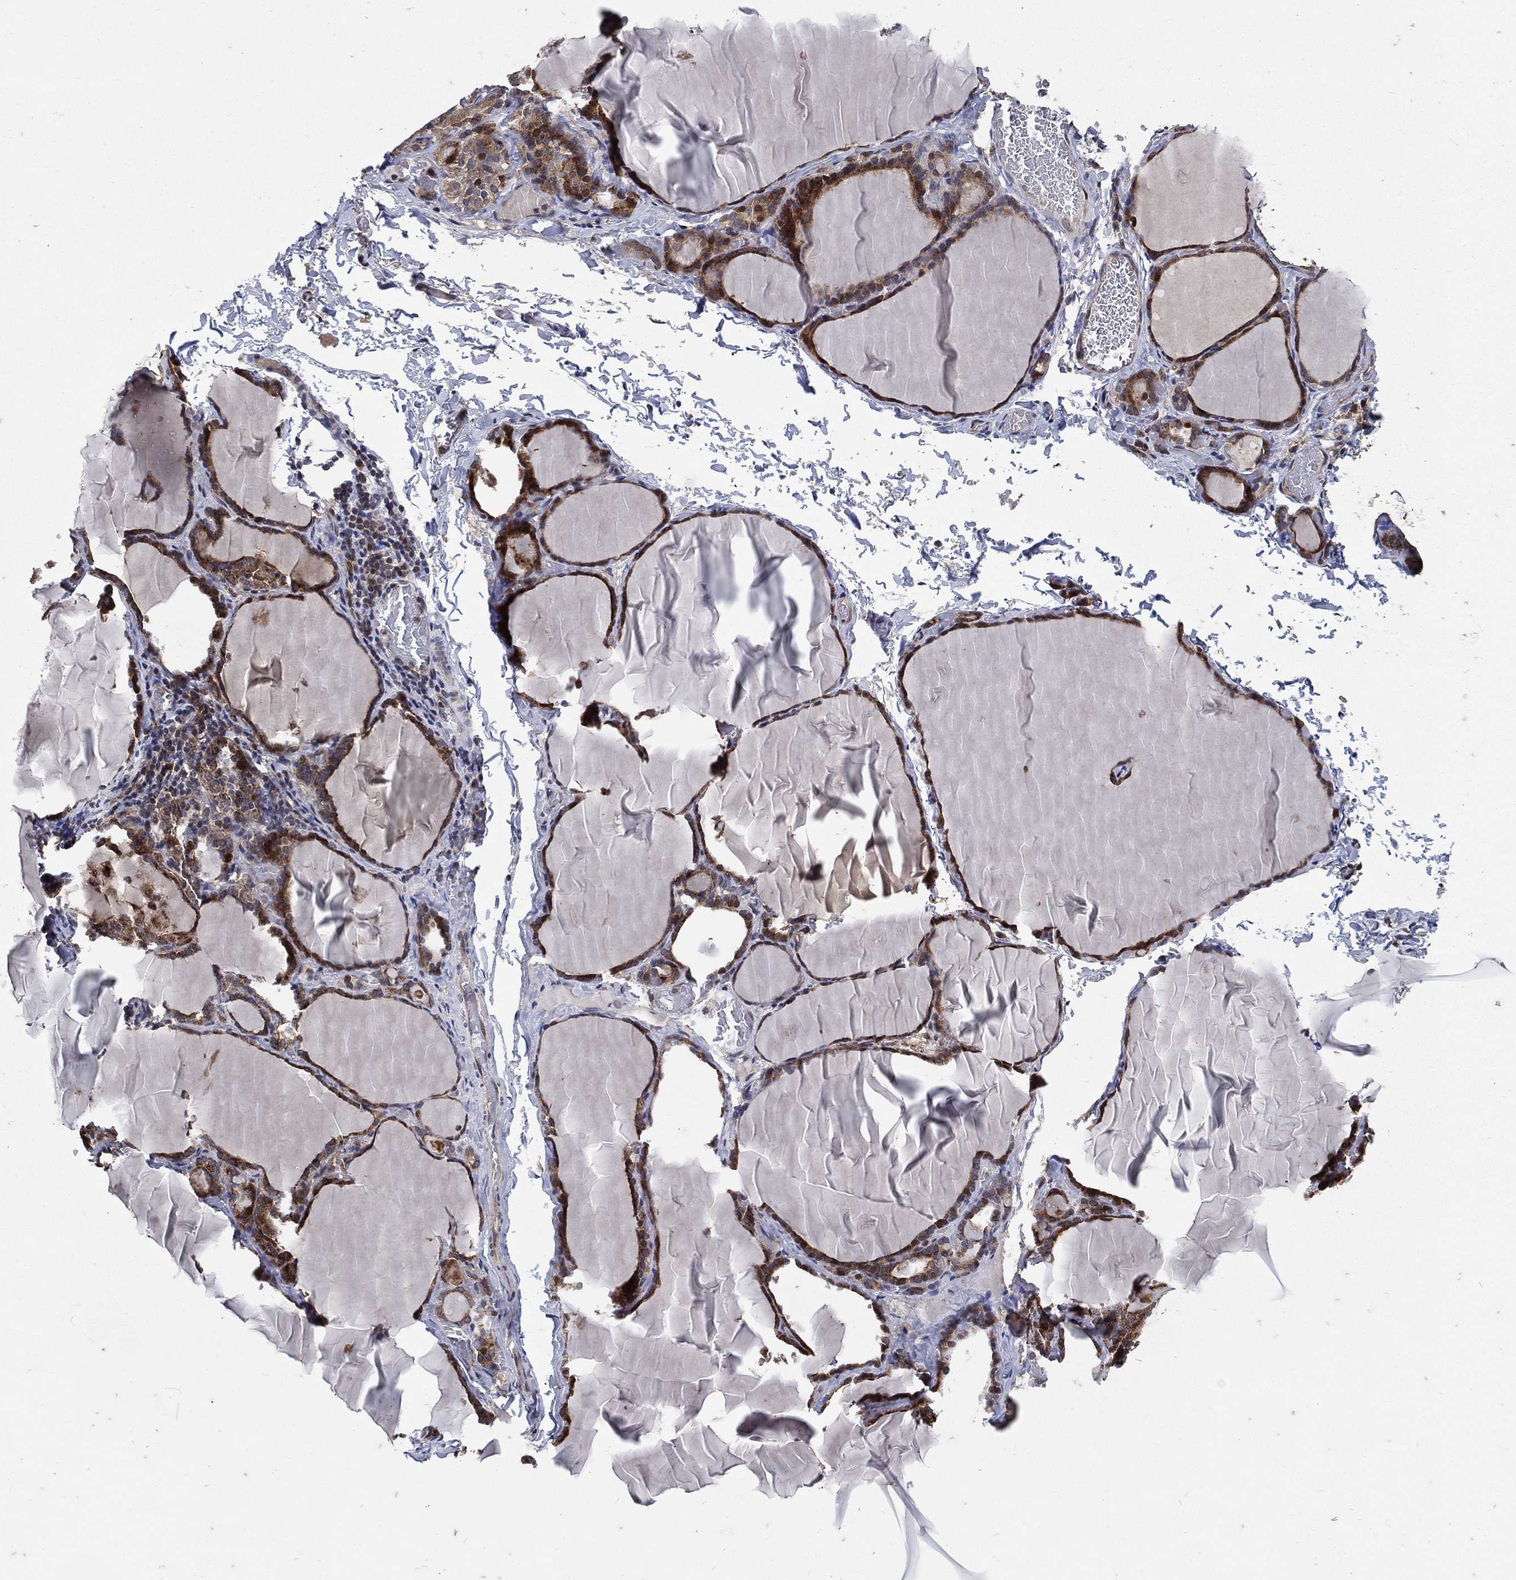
{"staining": {"intensity": "strong", "quantity": "25%-75%", "location": "cytoplasmic/membranous"}, "tissue": "thyroid gland", "cell_type": "Glandular cells", "image_type": "normal", "snomed": [{"axis": "morphology", "description": "Normal tissue, NOS"}, {"axis": "morphology", "description": "Hyperplasia, NOS"}, {"axis": "topography", "description": "Thyroid gland"}], "caption": "Normal thyroid gland was stained to show a protein in brown. There is high levels of strong cytoplasmic/membranous expression in about 25%-75% of glandular cells. The protein of interest is shown in brown color, while the nuclei are stained blue.", "gene": "RAB11FIP4", "patient": {"sex": "female", "age": 27}}